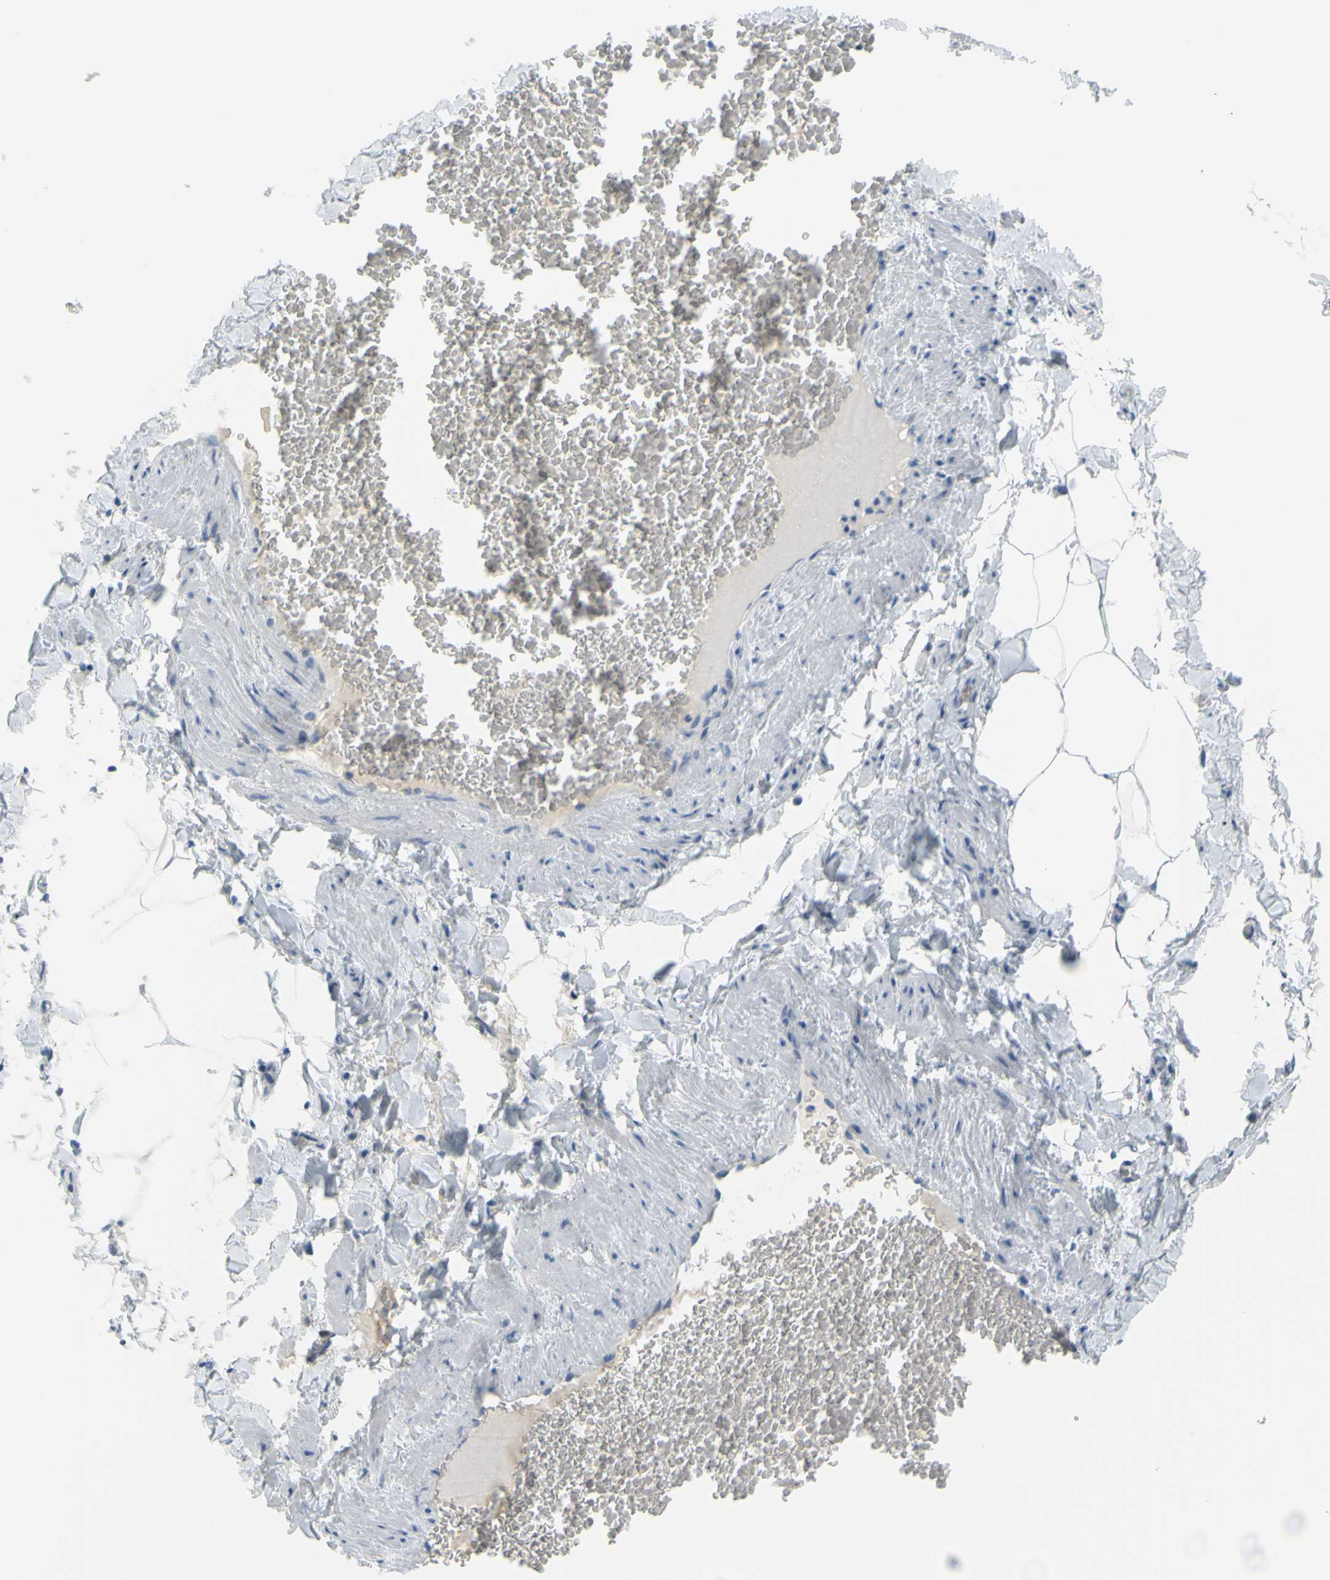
{"staining": {"intensity": "negative", "quantity": "none", "location": "none"}, "tissue": "adipose tissue", "cell_type": "Adipocytes", "image_type": "normal", "snomed": [{"axis": "morphology", "description": "Normal tissue, NOS"}, {"axis": "topography", "description": "Vascular tissue"}], "caption": "Adipocytes are negative for protein expression in normal human adipose tissue. (DAB (3,3'-diaminobenzidine) IHC, high magnification).", "gene": "FRMD4B", "patient": {"sex": "male", "age": 41}}